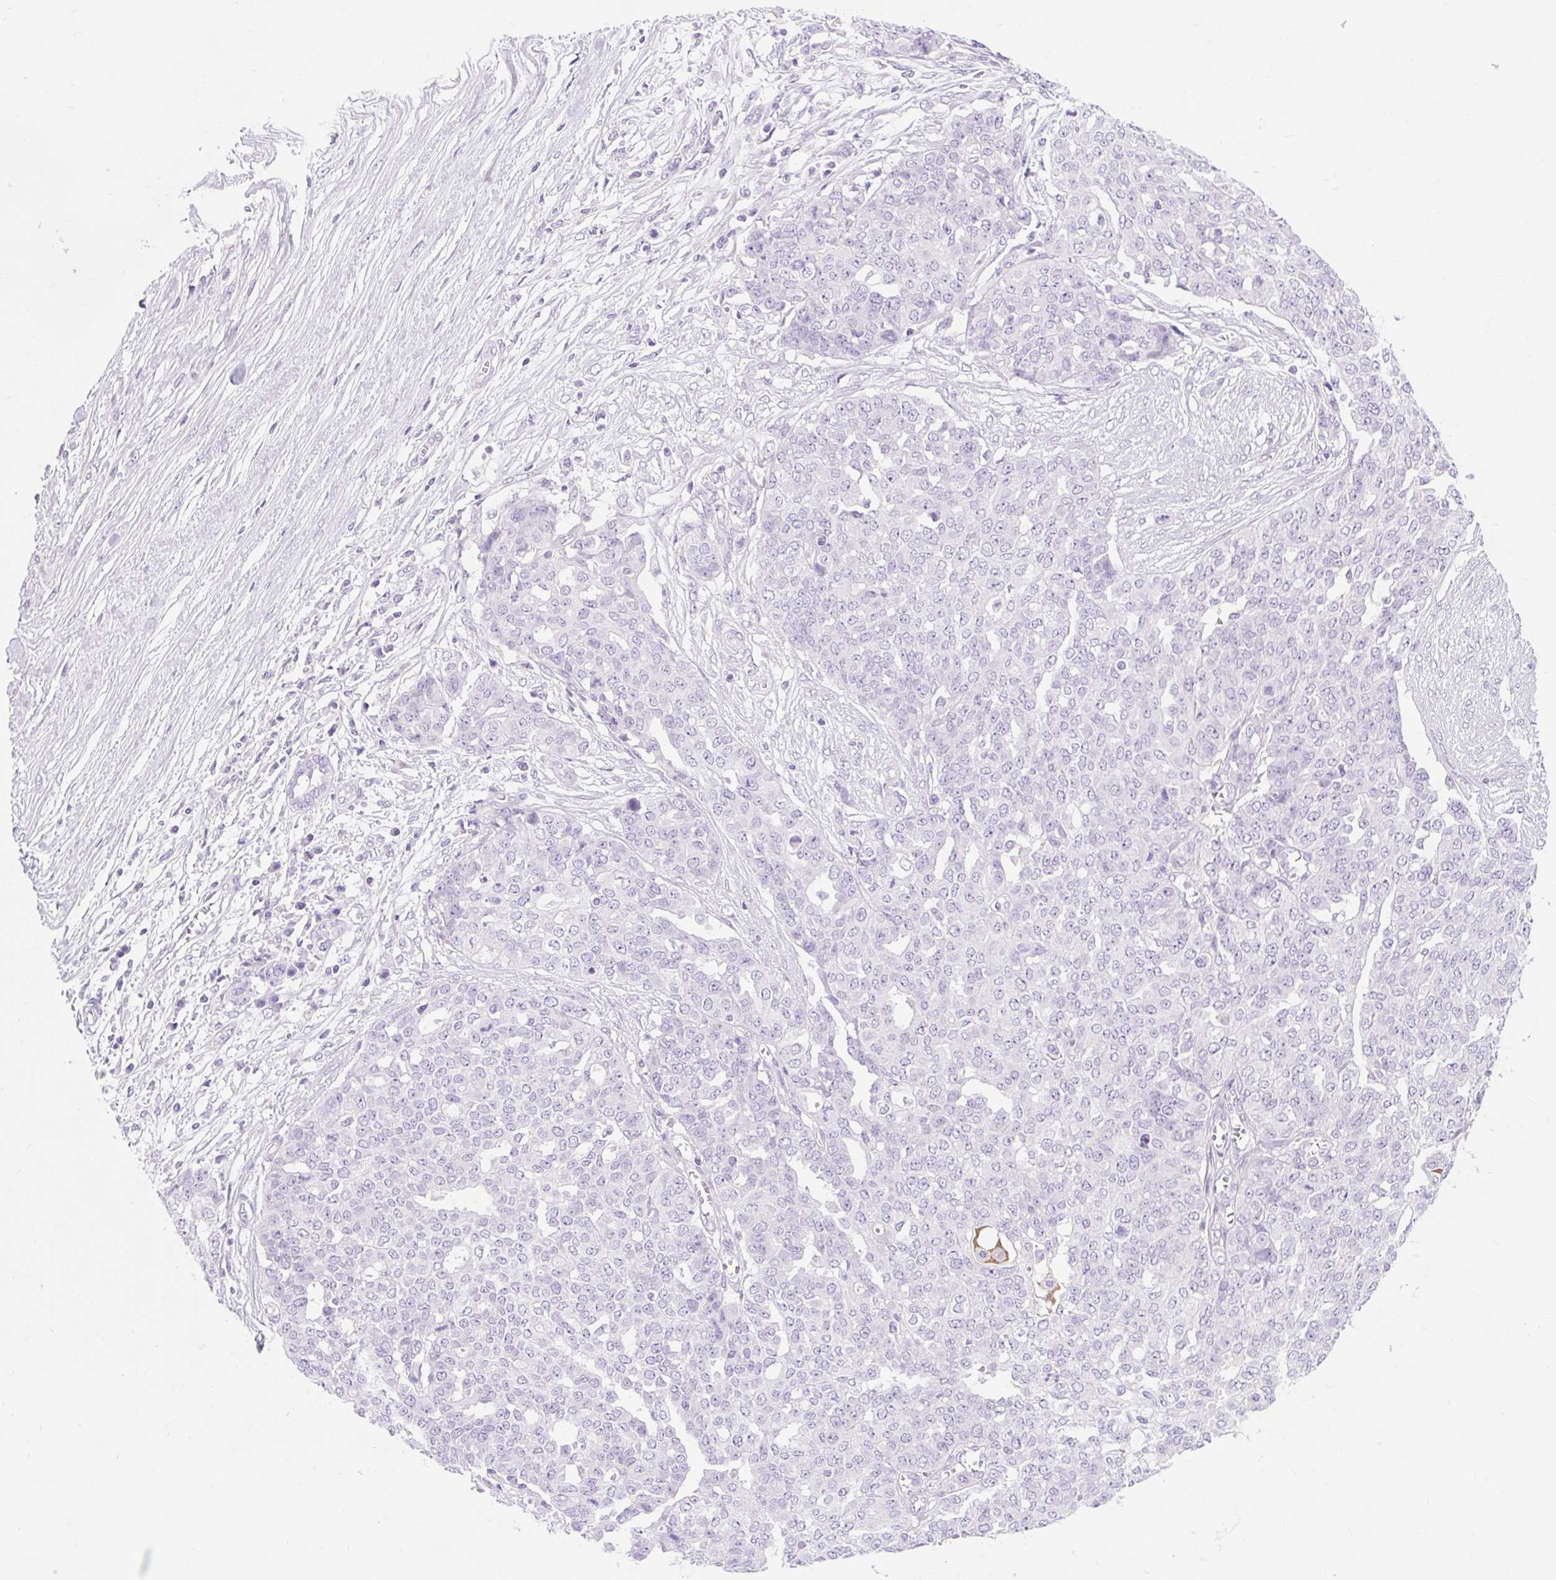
{"staining": {"intensity": "negative", "quantity": "none", "location": "none"}, "tissue": "ovarian cancer", "cell_type": "Tumor cells", "image_type": "cancer", "snomed": [{"axis": "morphology", "description": "Cystadenocarcinoma, serous, NOS"}, {"axis": "topography", "description": "Soft tissue"}, {"axis": "topography", "description": "Ovary"}], "caption": "Immunohistochemistry of ovarian cancer (serous cystadenocarcinoma) shows no expression in tumor cells. The staining is performed using DAB (3,3'-diaminobenzidine) brown chromogen with nuclei counter-stained in using hematoxylin.", "gene": "SLC28A1", "patient": {"sex": "female", "age": 57}}